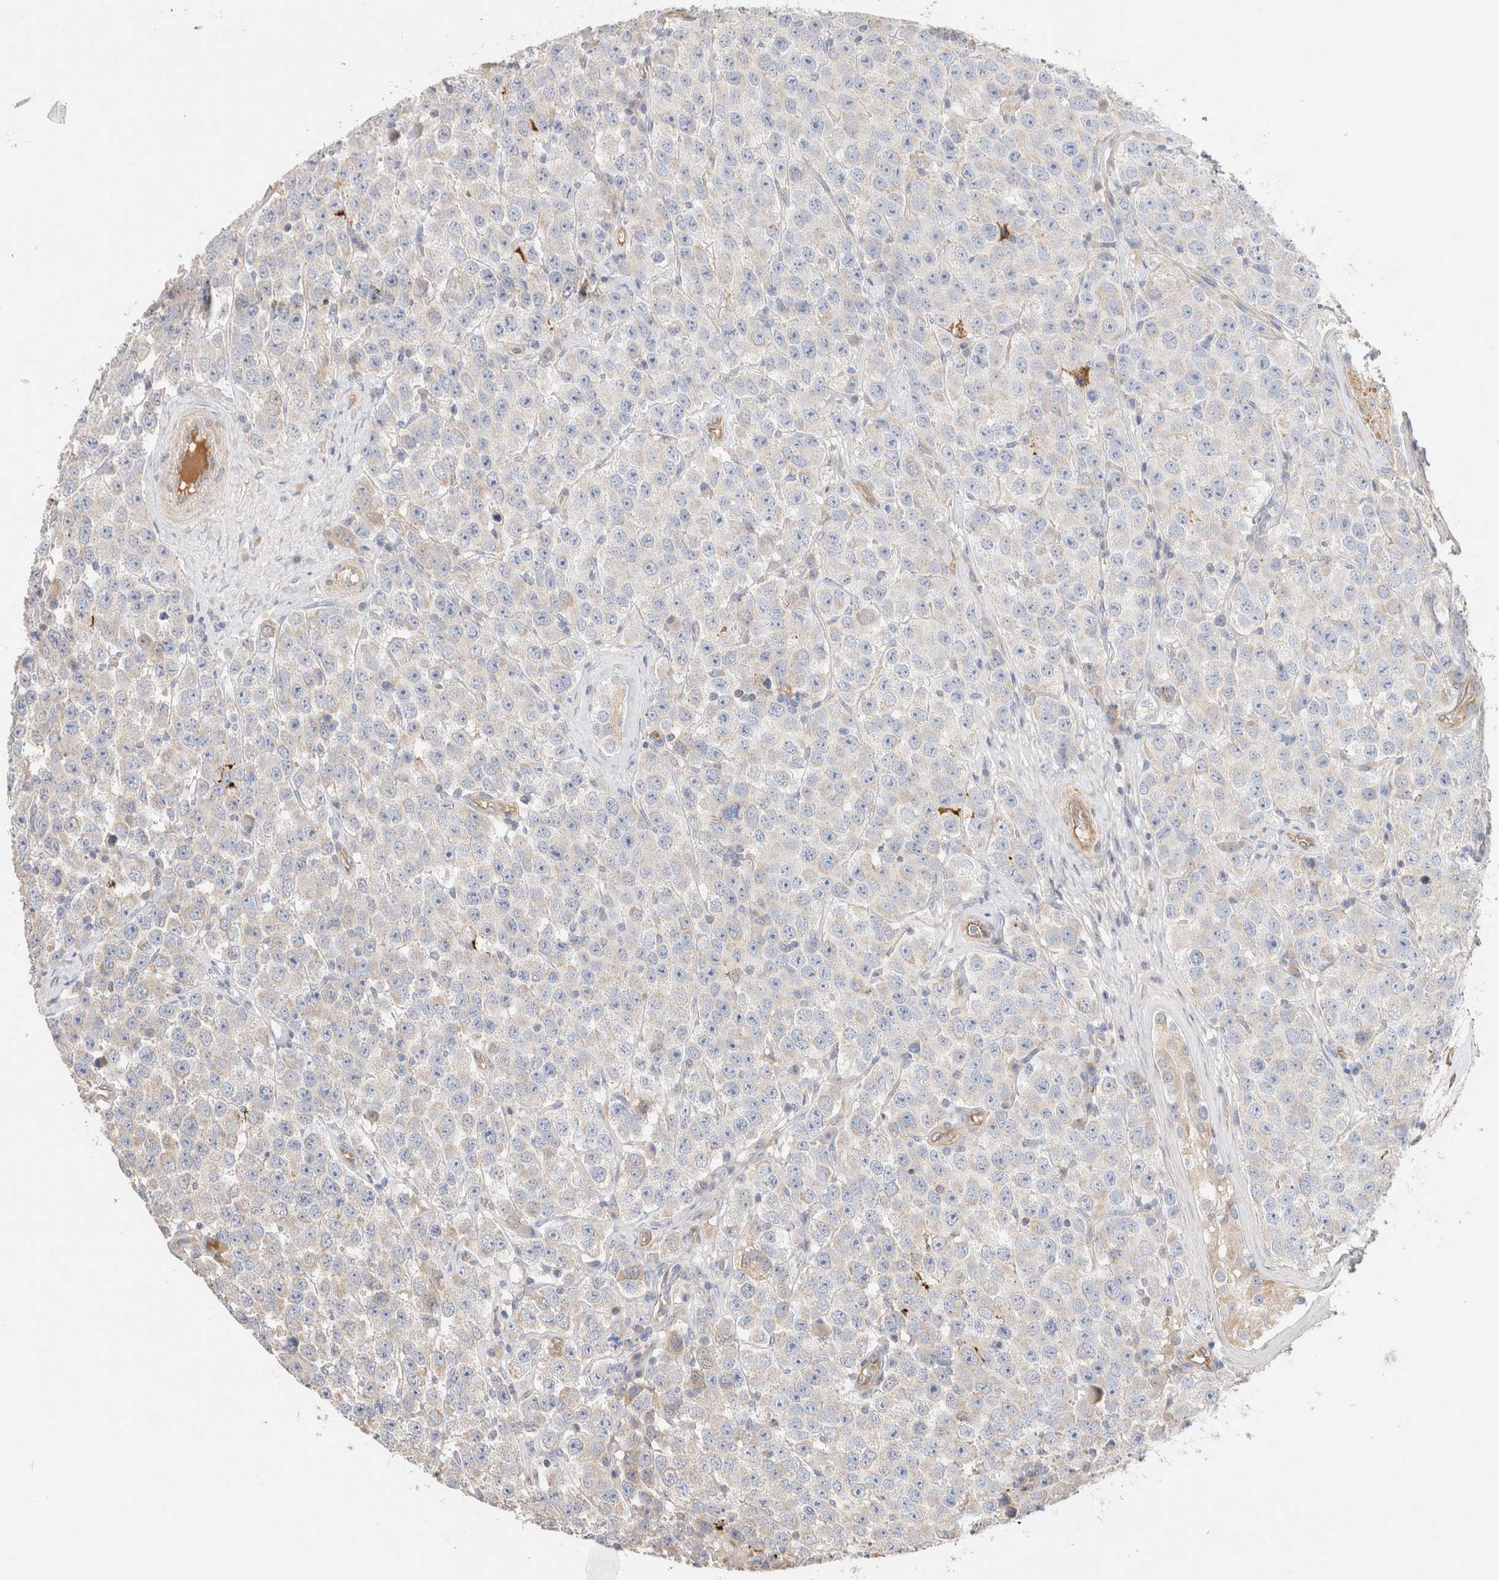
{"staining": {"intensity": "negative", "quantity": "none", "location": "none"}, "tissue": "testis cancer", "cell_type": "Tumor cells", "image_type": "cancer", "snomed": [{"axis": "morphology", "description": "Seminoma, NOS"}, {"axis": "morphology", "description": "Carcinoma, Embryonal, NOS"}, {"axis": "topography", "description": "Testis"}], "caption": "The histopathology image exhibits no significant staining in tumor cells of testis cancer. (IHC, brightfield microscopy, high magnification).", "gene": "PROS1", "patient": {"sex": "male", "age": 28}}